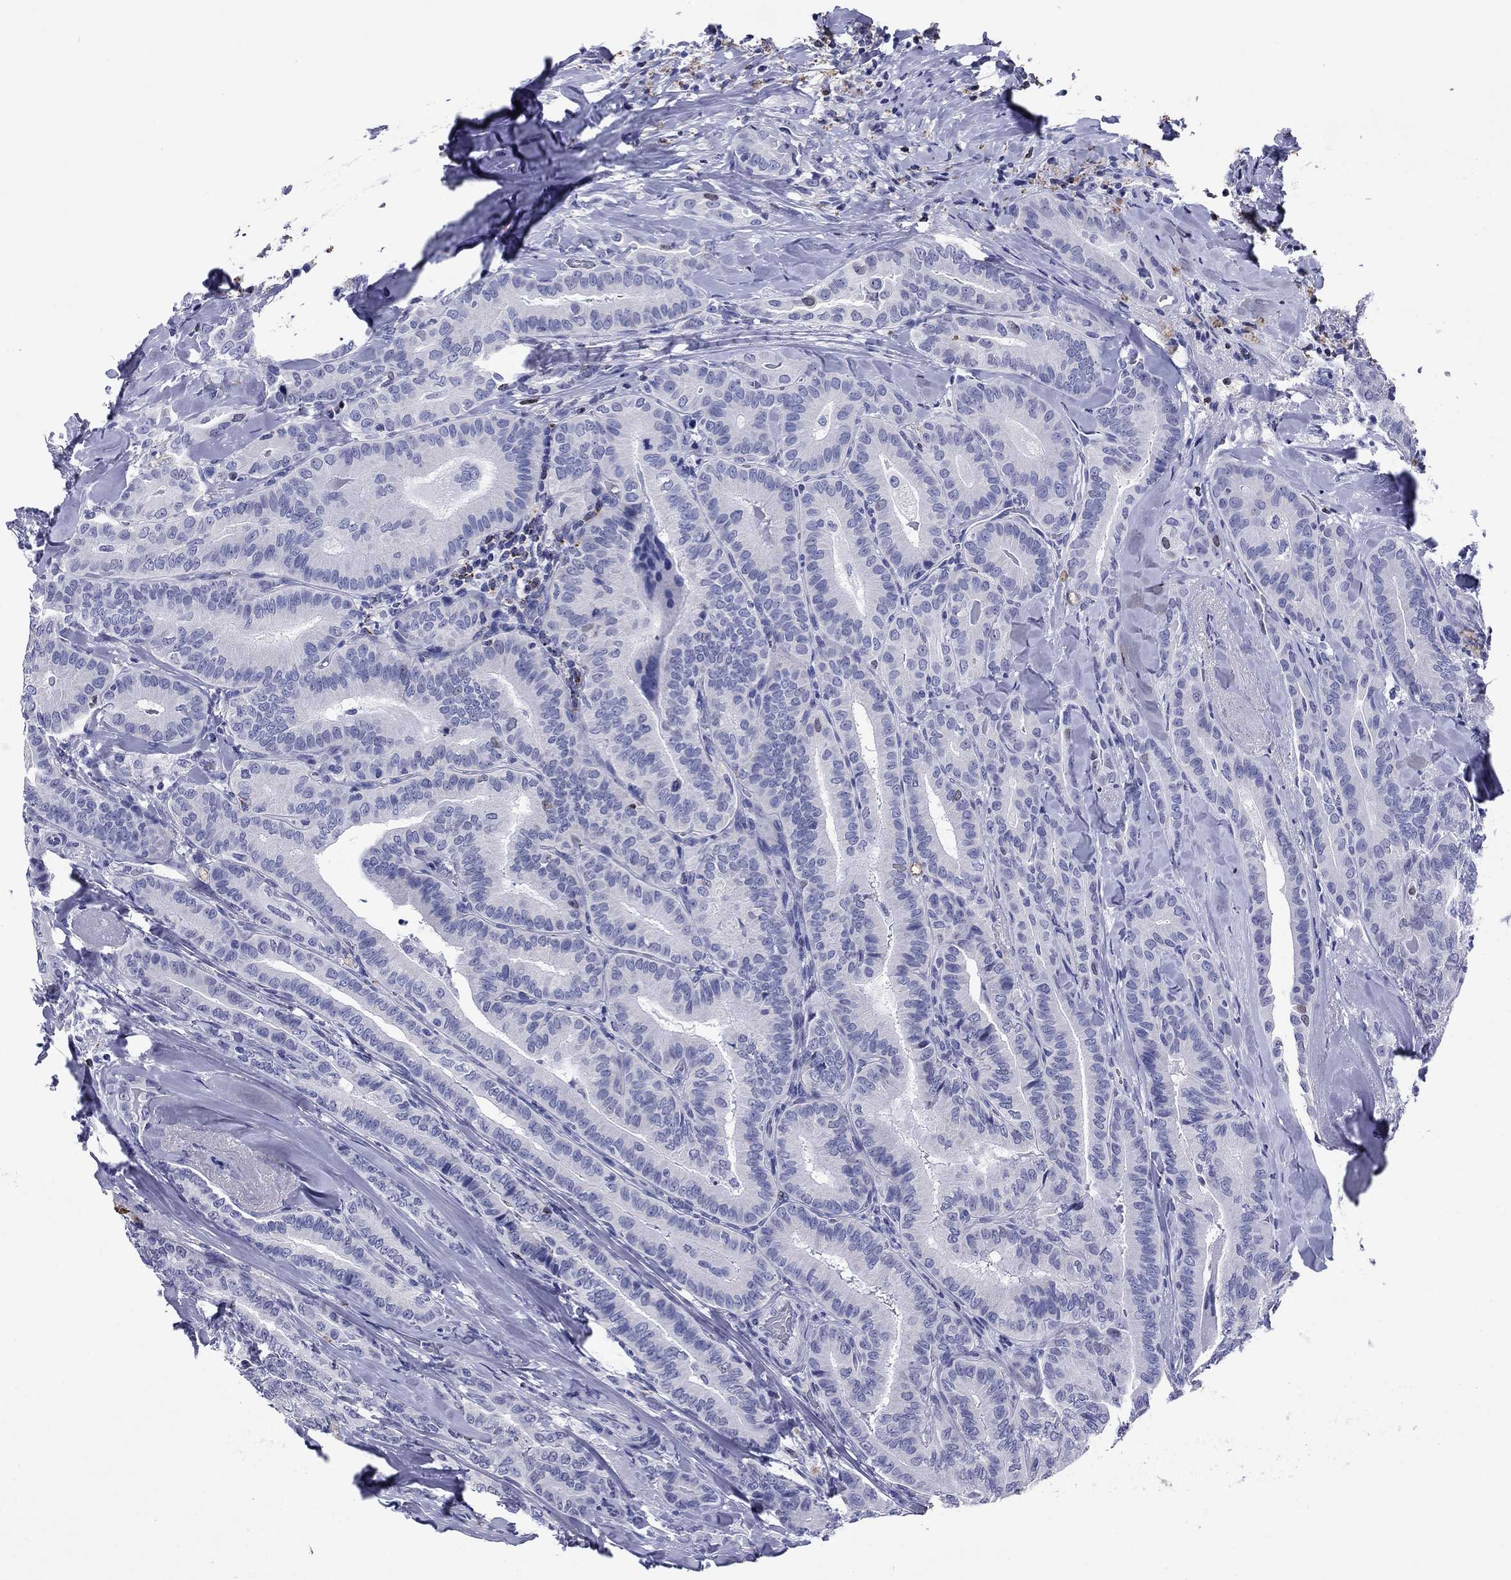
{"staining": {"intensity": "weak", "quantity": "<25%", "location": "nuclear"}, "tissue": "thyroid cancer", "cell_type": "Tumor cells", "image_type": "cancer", "snomed": [{"axis": "morphology", "description": "Papillary adenocarcinoma, NOS"}, {"axis": "topography", "description": "Thyroid gland"}], "caption": "IHC micrograph of human papillary adenocarcinoma (thyroid) stained for a protein (brown), which exhibits no positivity in tumor cells.", "gene": "GZMK", "patient": {"sex": "male", "age": 61}}